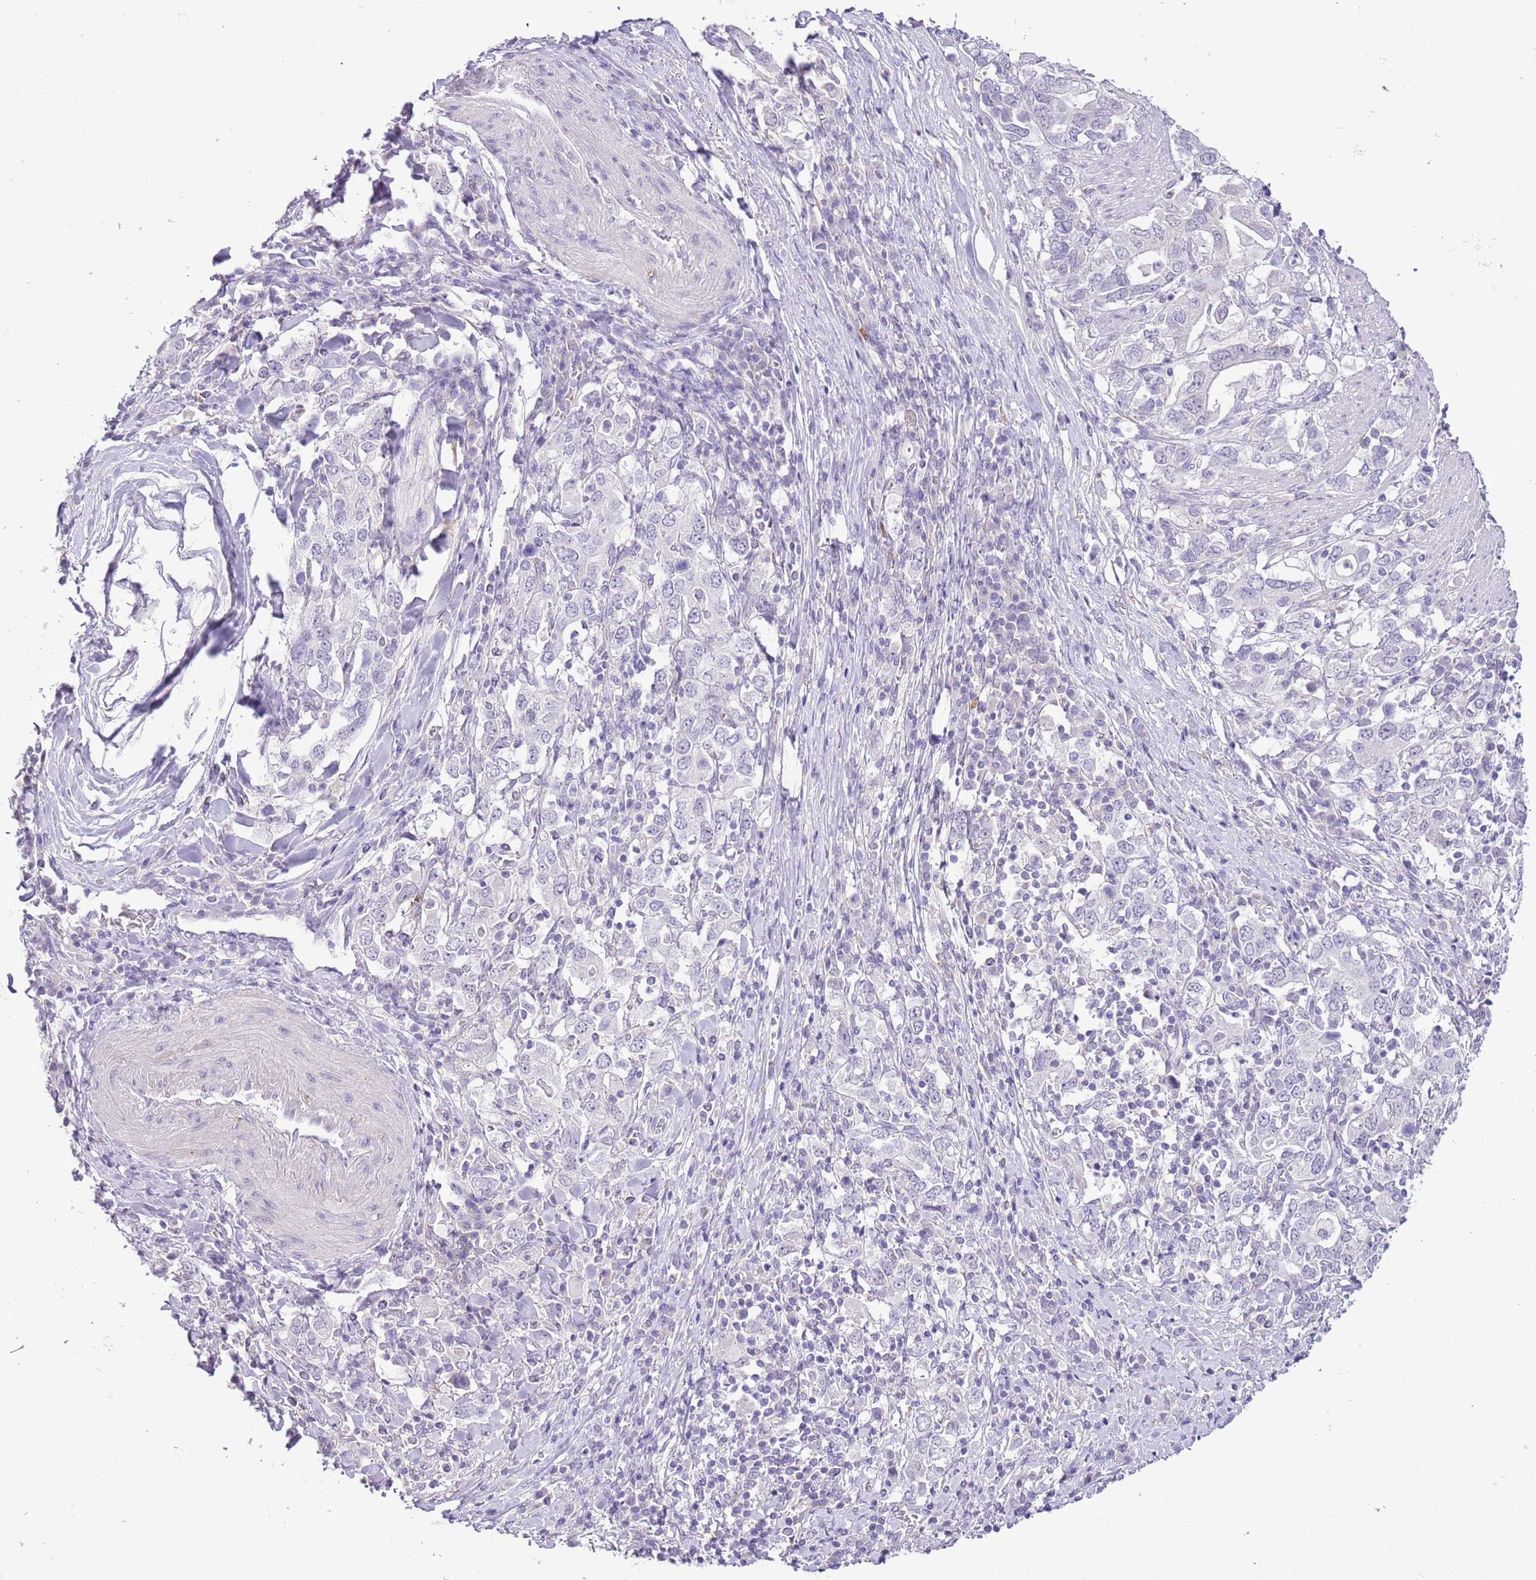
{"staining": {"intensity": "negative", "quantity": "none", "location": "none"}, "tissue": "stomach cancer", "cell_type": "Tumor cells", "image_type": "cancer", "snomed": [{"axis": "morphology", "description": "Adenocarcinoma, NOS"}, {"axis": "topography", "description": "Stomach, upper"}, {"axis": "topography", "description": "Stomach"}], "caption": "High power microscopy micrograph of an immunohistochemistry (IHC) micrograph of adenocarcinoma (stomach), revealing no significant staining in tumor cells. Brightfield microscopy of IHC stained with DAB (brown) and hematoxylin (blue), captured at high magnification.", "gene": "MIDN", "patient": {"sex": "male", "age": 62}}